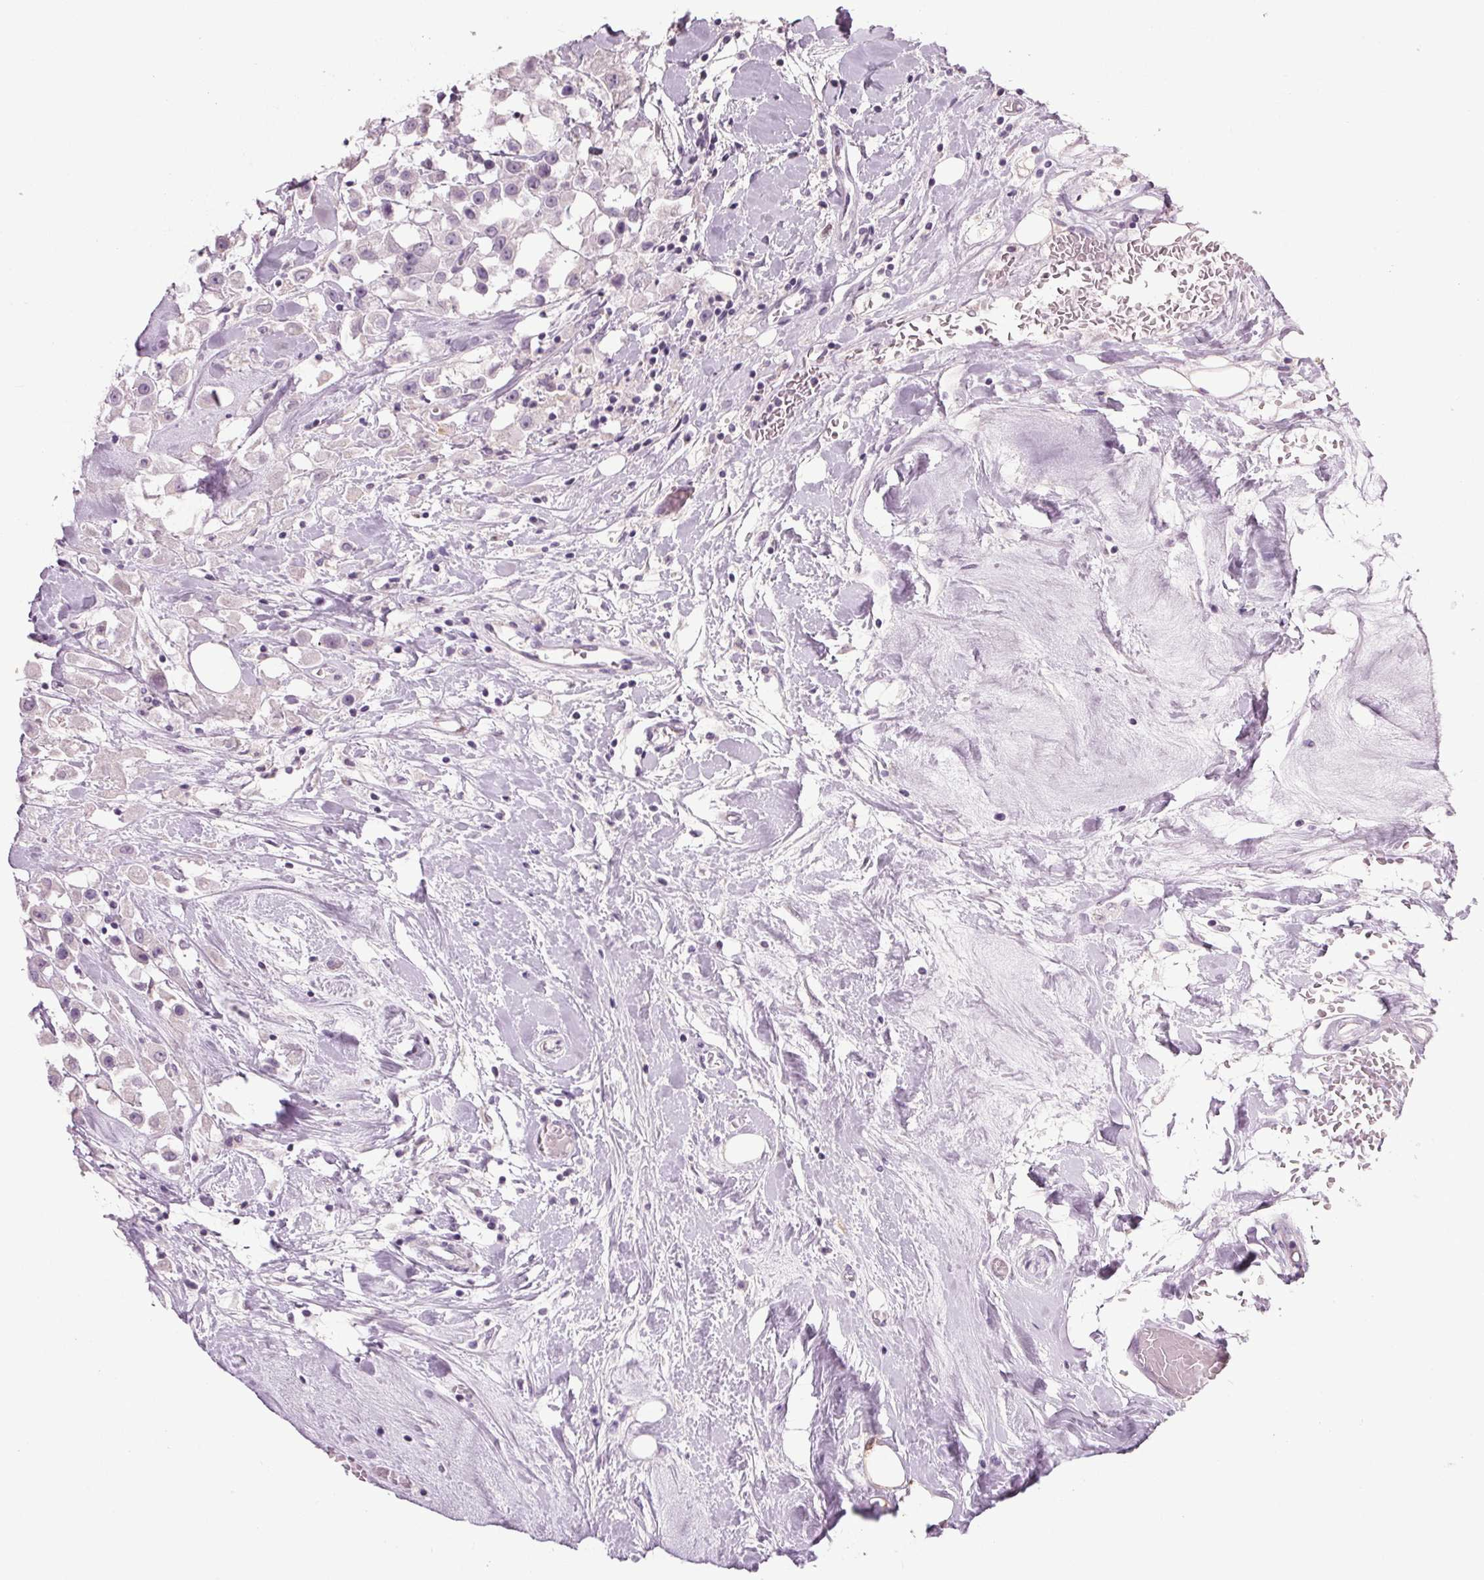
{"staining": {"intensity": "negative", "quantity": "none", "location": "none"}, "tissue": "breast cancer", "cell_type": "Tumor cells", "image_type": "cancer", "snomed": [{"axis": "morphology", "description": "Duct carcinoma"}, {"axis": "topography", "description": "Breast"}], "caption": "Protein analysis of infiltrating ductal carcinoma (breast) demonstrates no significant expression in tumor cells.", "gene": "PPP1R1A", "patient": {"sex": "female", "age": 61}}